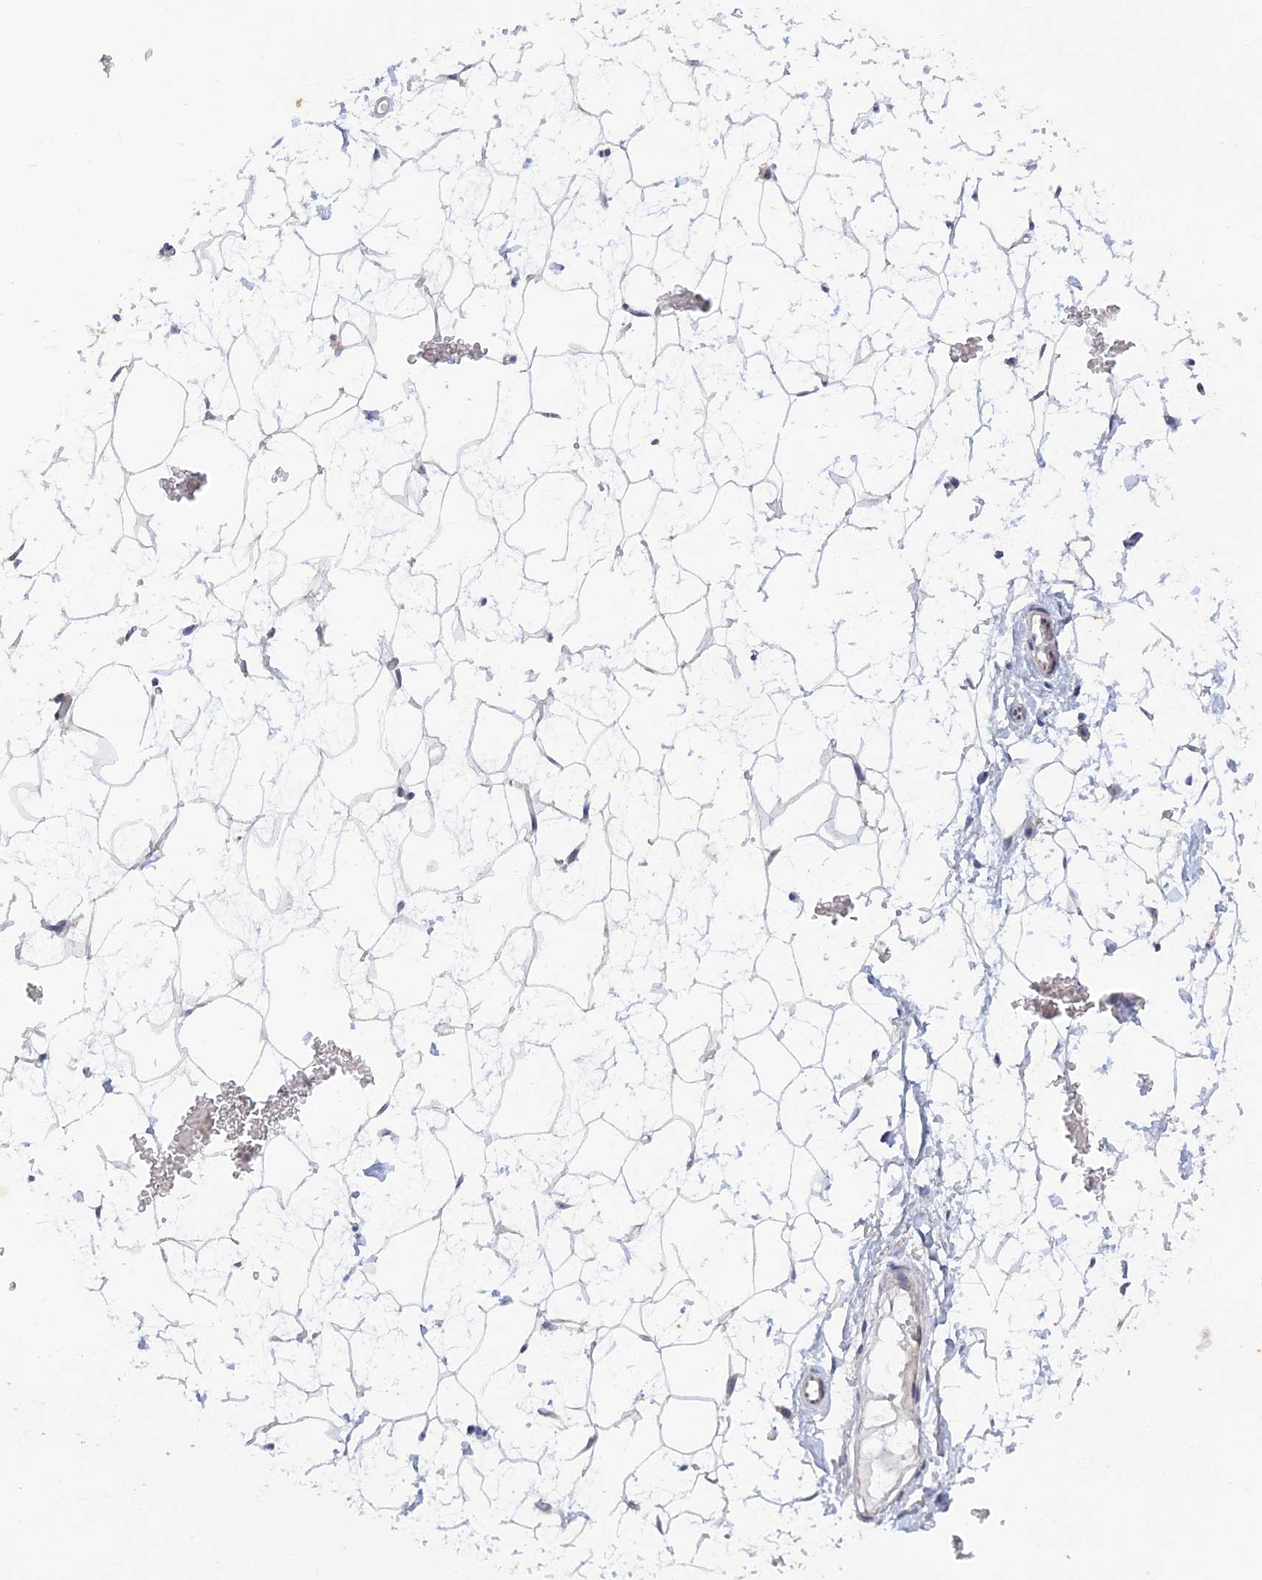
{"staining": {"intensity": "negative", "quantity": "none", "location": "none"}, "tissue": "breast", "cell_type": "Adipocytes", "image_type": "normal", "snomed": [{"axis": "morphology", "description": "Normal tissue, NOS"}, {"axis": "morphology", "description": "Adenoma, NOS"}, {"axis": "topography", "description": "Breast"}], "caption": "Protein analysis of benign breast demonstrates no significant staining in adipocytes. Brightfield microscopy of IHC stained with DAB (3,3'-diaminobenzidine) (brown) and hematoxylin (blue), captured at high magnification.", "gene": "SRA1", "patient": {"sex": "female", "age": 23}}